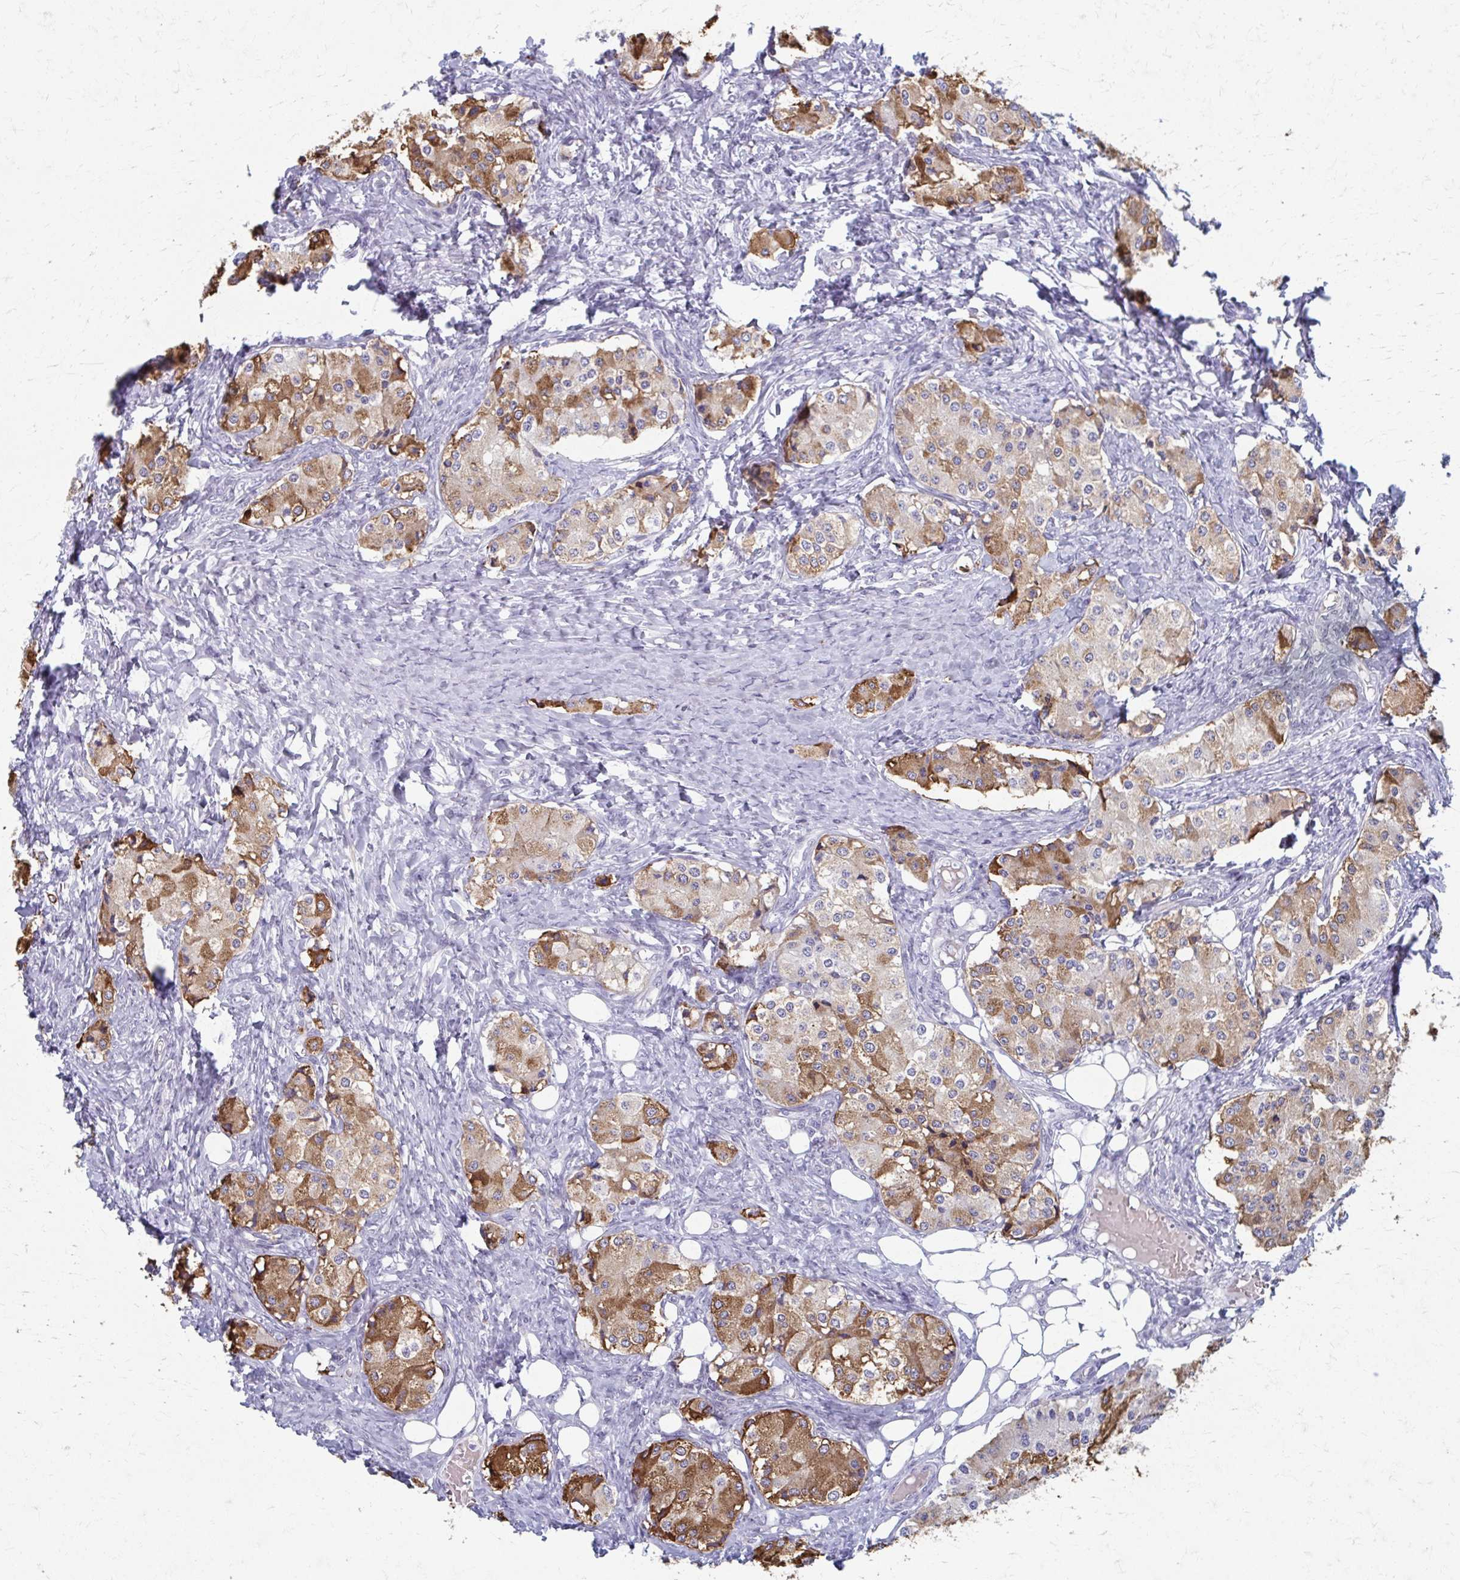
{"staining": {"intensity": "moderate", "quantity": "25%-75%", "location": "cytoplasmic/membranous"}, "tissue": "carcinoid", "cell_type": "Tumor cells", "image_type": "cancer", "snomed": [{"axis": "morphology", "description": "Carcinoid, malignant, NOS"}, {"axis": "topography", "description": "Colon"}], "caption": "The histopathology image demonstrates staining of malignant carcinoid, revealing moderate cytoplasmic/membranous protein expression (brown color) within tumor cells.", "gene": "ABHD16B", "patient": {"sex": "female", "age": 52}}